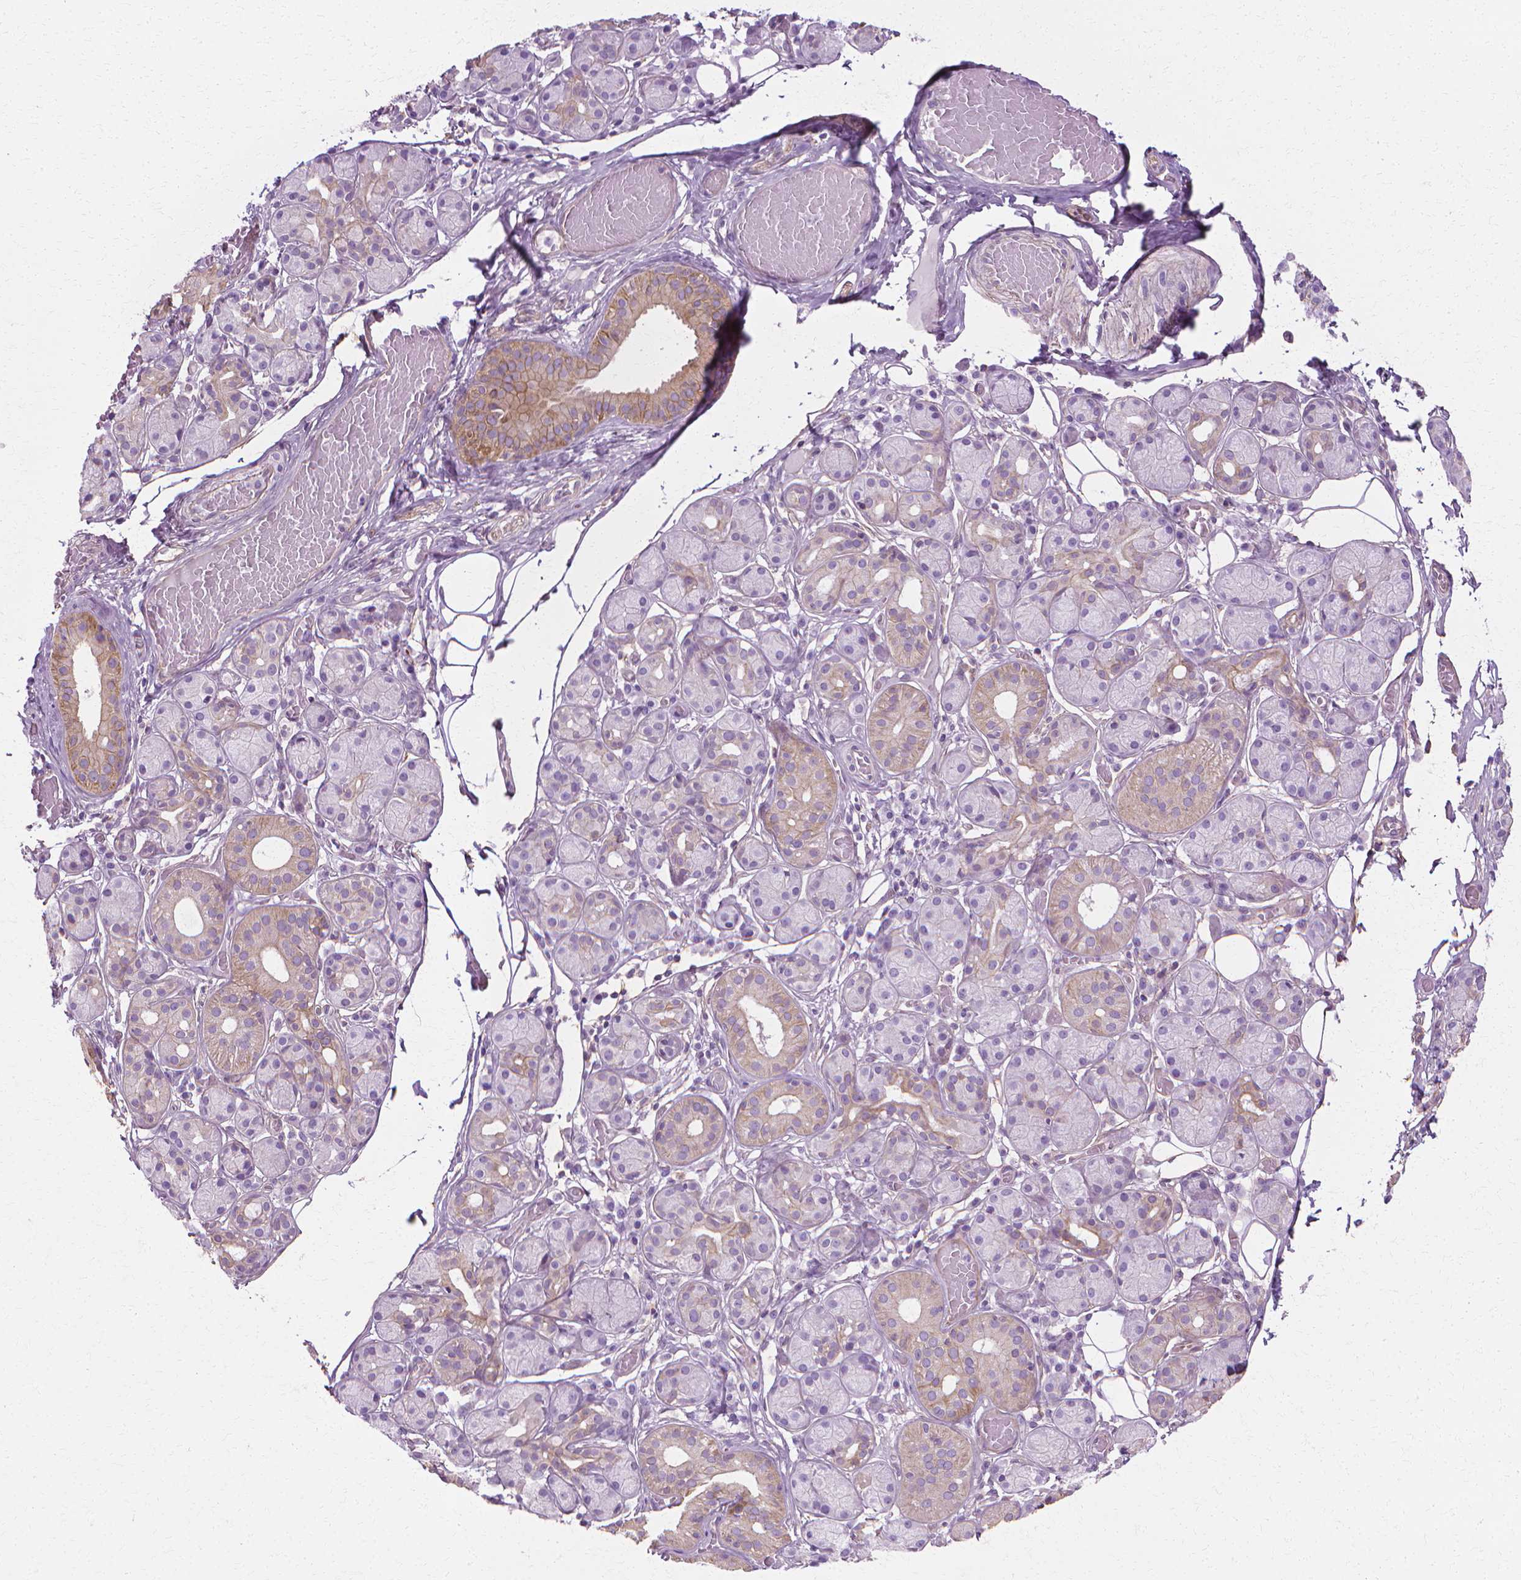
{"staining": {"intensity": "weak", "quantity": "<25%", "location": "cytoplasmic/membranous"}, "tissue": "salivary gland", "cell_type": "Glandular cells", "image_type": "normal", "snomed": [{"axis": "morphology", "description": "Normal tissue, NOS"}, {"axis": "topography", "description": "Salivary gland"}, {"axis": "topography", "description": "Peripheral nerve tissue"}], "caption": "Immunohistochemical staining of benign salivary gland displays no significant expression in glandular cells.", "gene": "CFAP157", "patient": {"sex": "male", "age": 71}}